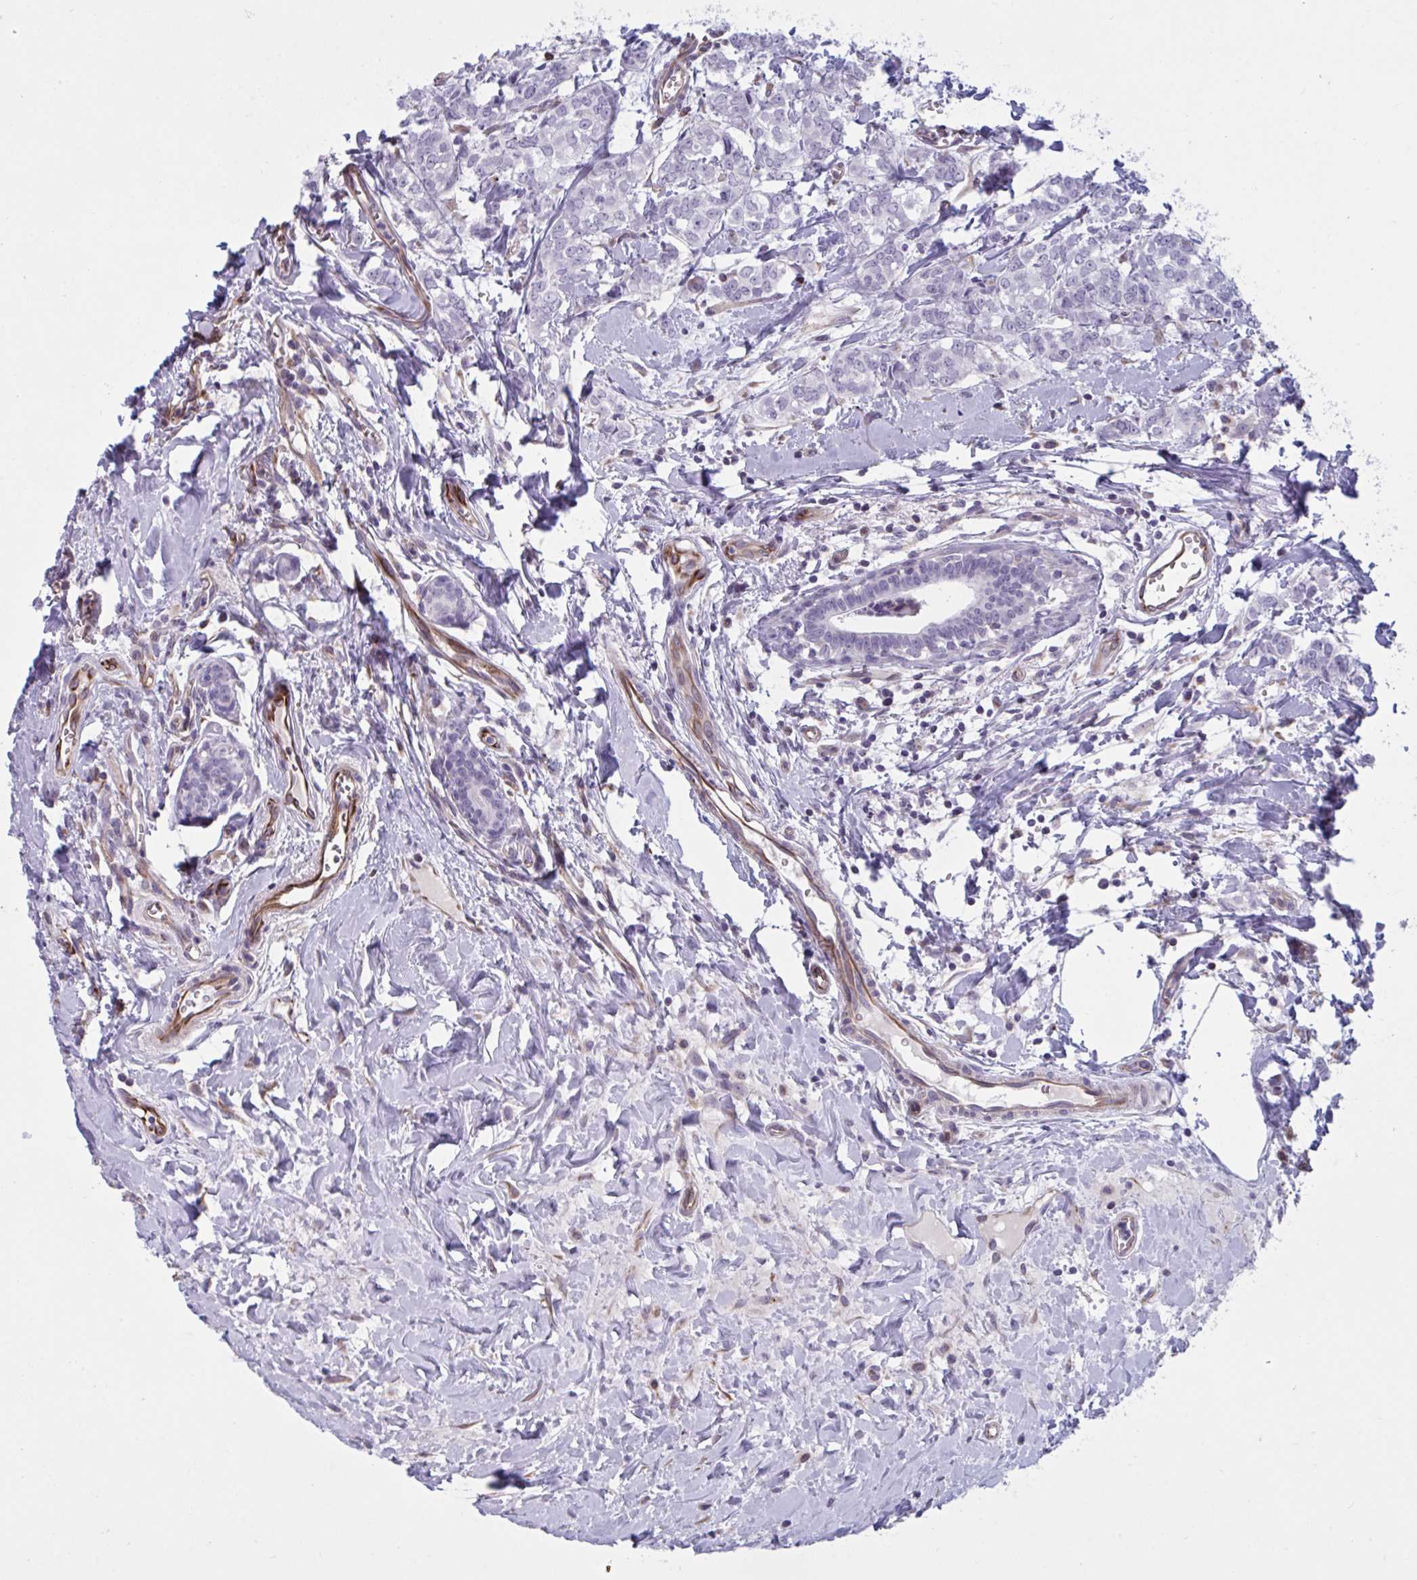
{"staining": {"intensity": "negative", "quantity": "none", "location": "none"}, "tissue": "breast cancer", "cell_type": "Tumor cells", "image_type": "cancer", "snomed": [{"axis": "morphology", "description": "Duct carcinoma"}, {"axis": "topography", "description": "Breast"}], "caption": "Tumor cells show no significant staining in breast intraductal carcinoma. (DAB IHC with hematoxylin counter stain).", "gene": "OR1L3", "patient": {"sex": "female", "age": 61}}